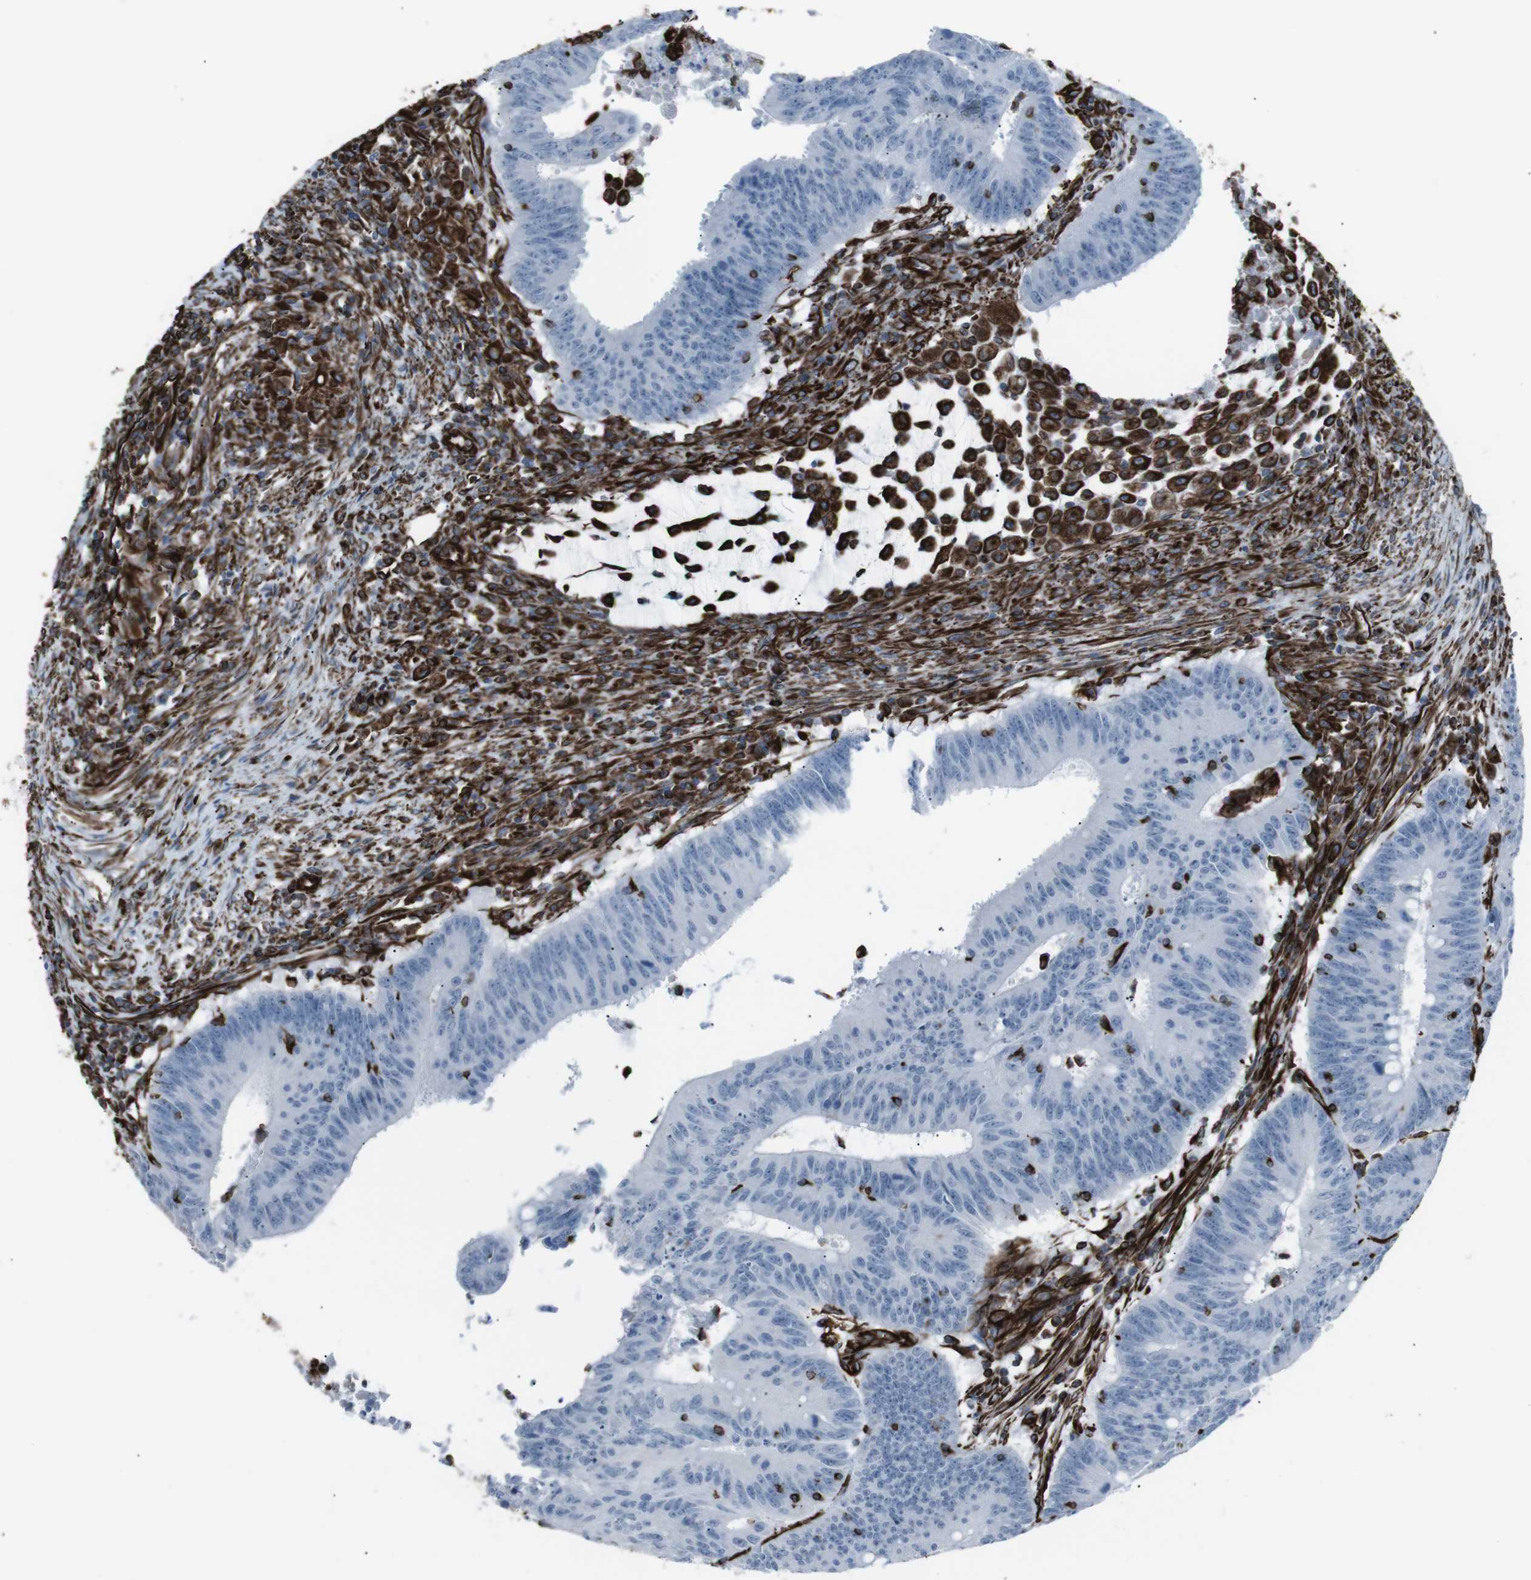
{"staining": {"intensity": "negative", "quantity": "none", "location": "none"}, "tissue": "colorectal cancer", "cell_type": "Tumor cells", "image_type": "cancer", "snomed": [{"axis": "morphology", "description": "Adenocarcinoma, NOS"}, {"axis": "topography", "description": "Colon"}], "caption": "Human colorectal cancer (adenocarcinoma) stained for a protein using immunohistochemistry (IHC) reveals no expression in tumor cells.", "gene": "ZDHHC6", "patient": {"sex": "male", "age": 45}}